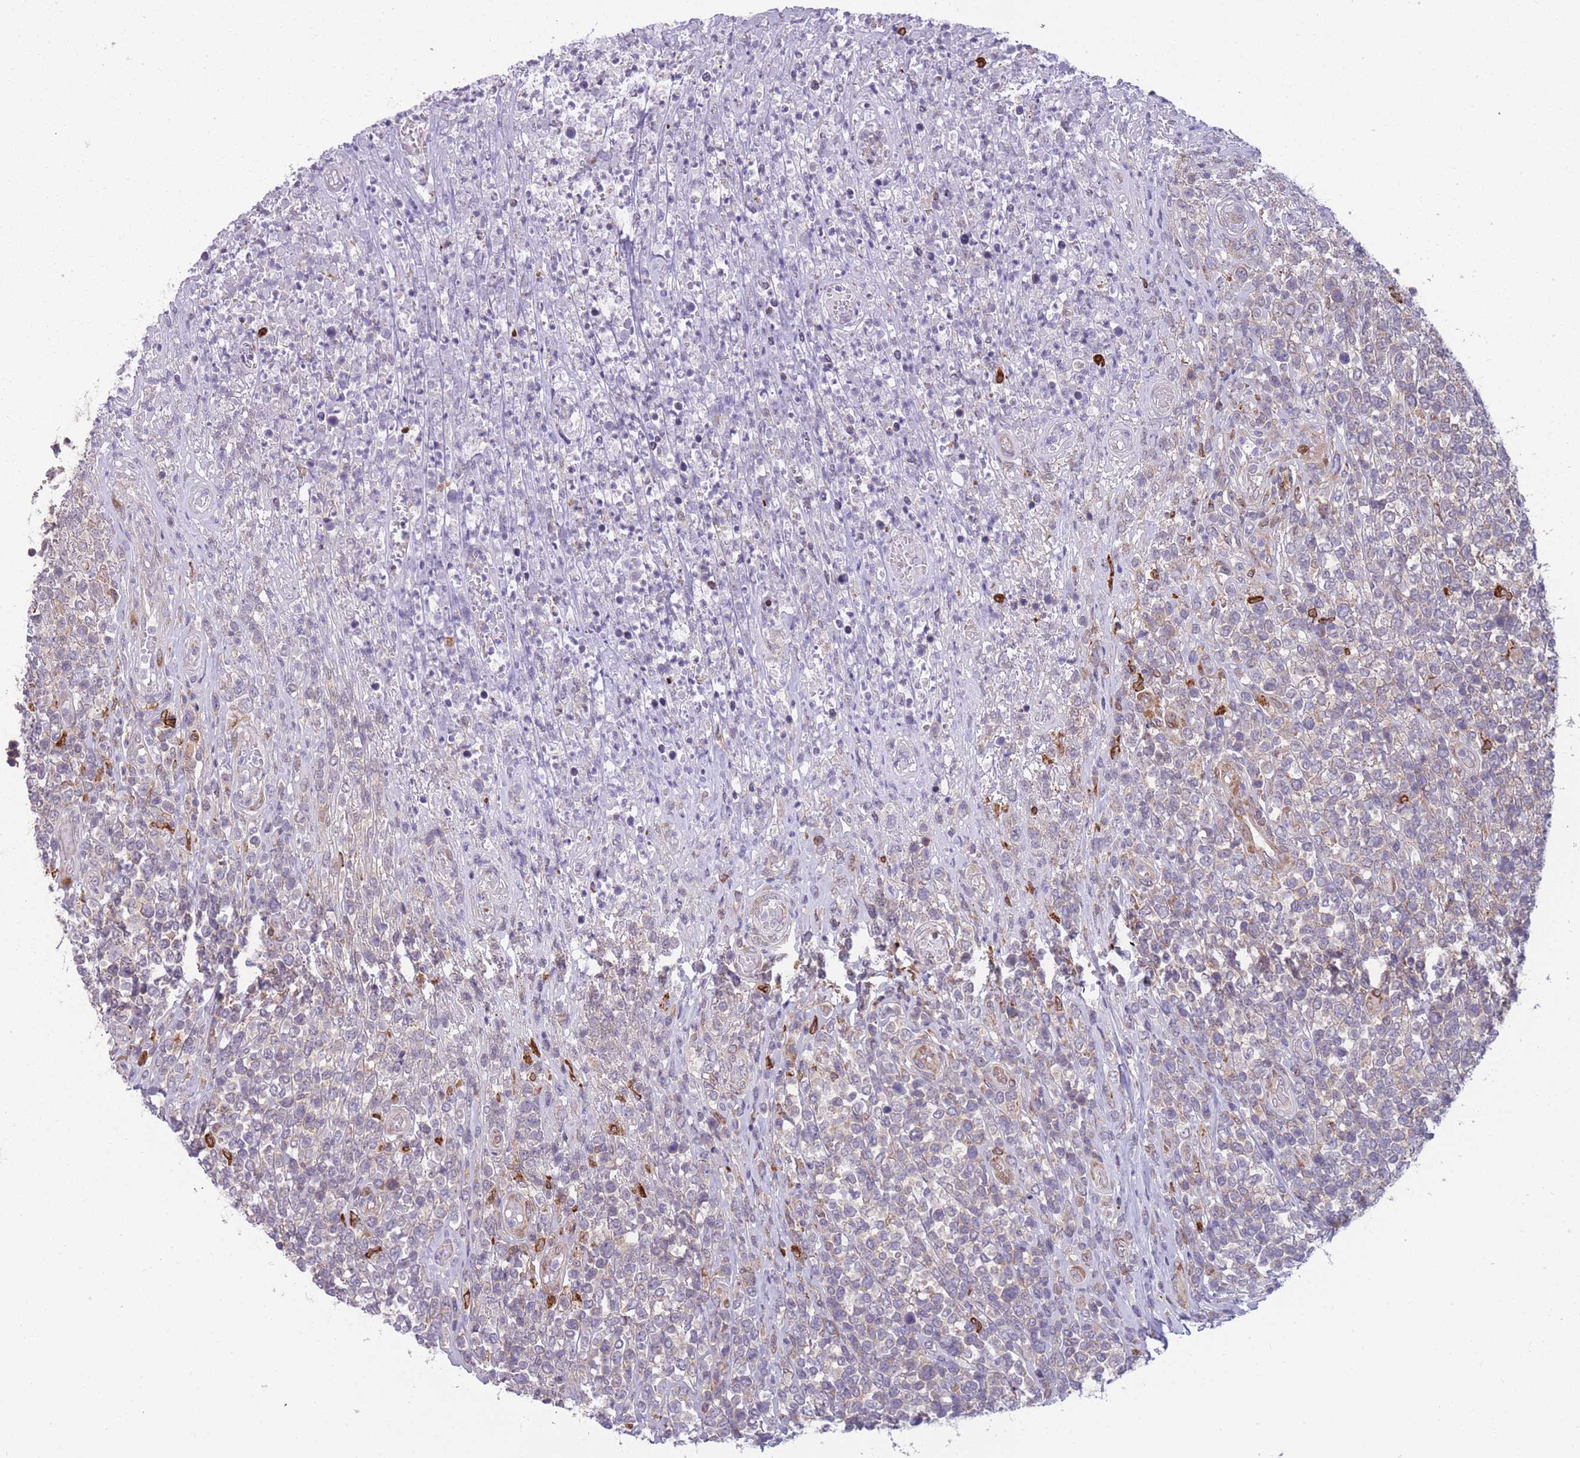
{"staining": {"intensity": "negative", "quantity": "none", "location": "none"}, "tissue": "lymphoma", "cell_type": "Tumor cells", "image_type": "cancer", "snomed": [{"axis": "morphology", "description": "Malignant lymphoma, non-Hodgkin's type, High grade"}, {"axis": "topography", "description": "Soft tissue"}], "caption": "Immunohistochemistry (IHC) image of human malignant lymphoma, non-Hodgkin's type (high-grade) stained for a protein (brown), which exhibits no expression in tumor cells.", "gene": "TMEM121", "patient": {"sex": "female", "age": 56}}